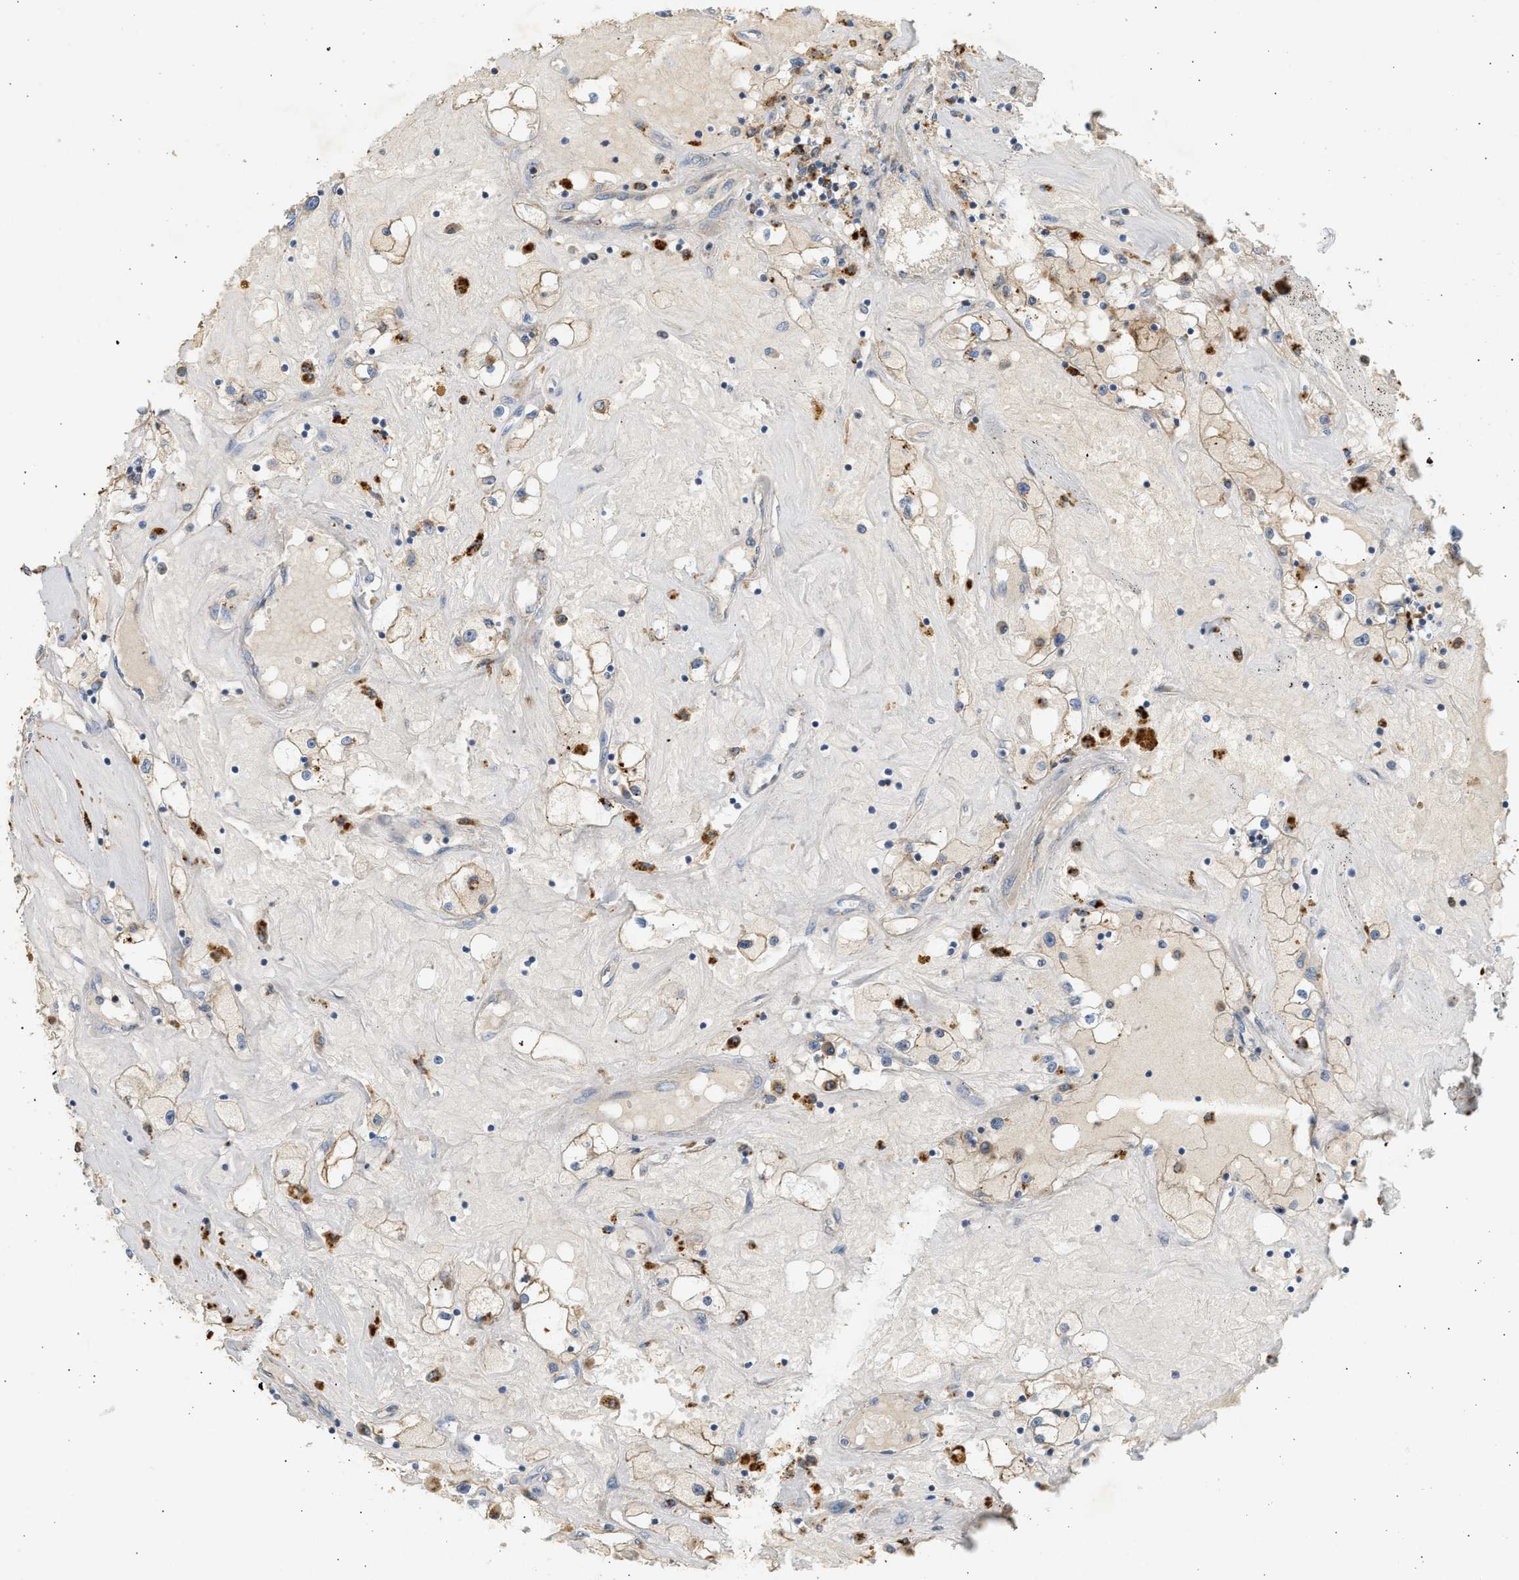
{"staining": {"intensity": "moderate", "quantity": ">75%", "location": "cytoplasmic/membranous"}, "tissue": "renal cancer", "cell_type": "Tumor cells", "image_type": "cancer", "snomed": [{"axis": "morphology", "description": "Adenocarcinoma, NOS"}, {"axis": "topography", "description": "Kidney"}], "caption": "Adenocarcinoma (renal) stained for a protein reveals moderate cytoplasmic/membranous positivity in tumor cells. (IHC, brightfield microscopy, high magnification).", "gene": "ENTHD1", "patient": {"sex": "male", "age": 56}}